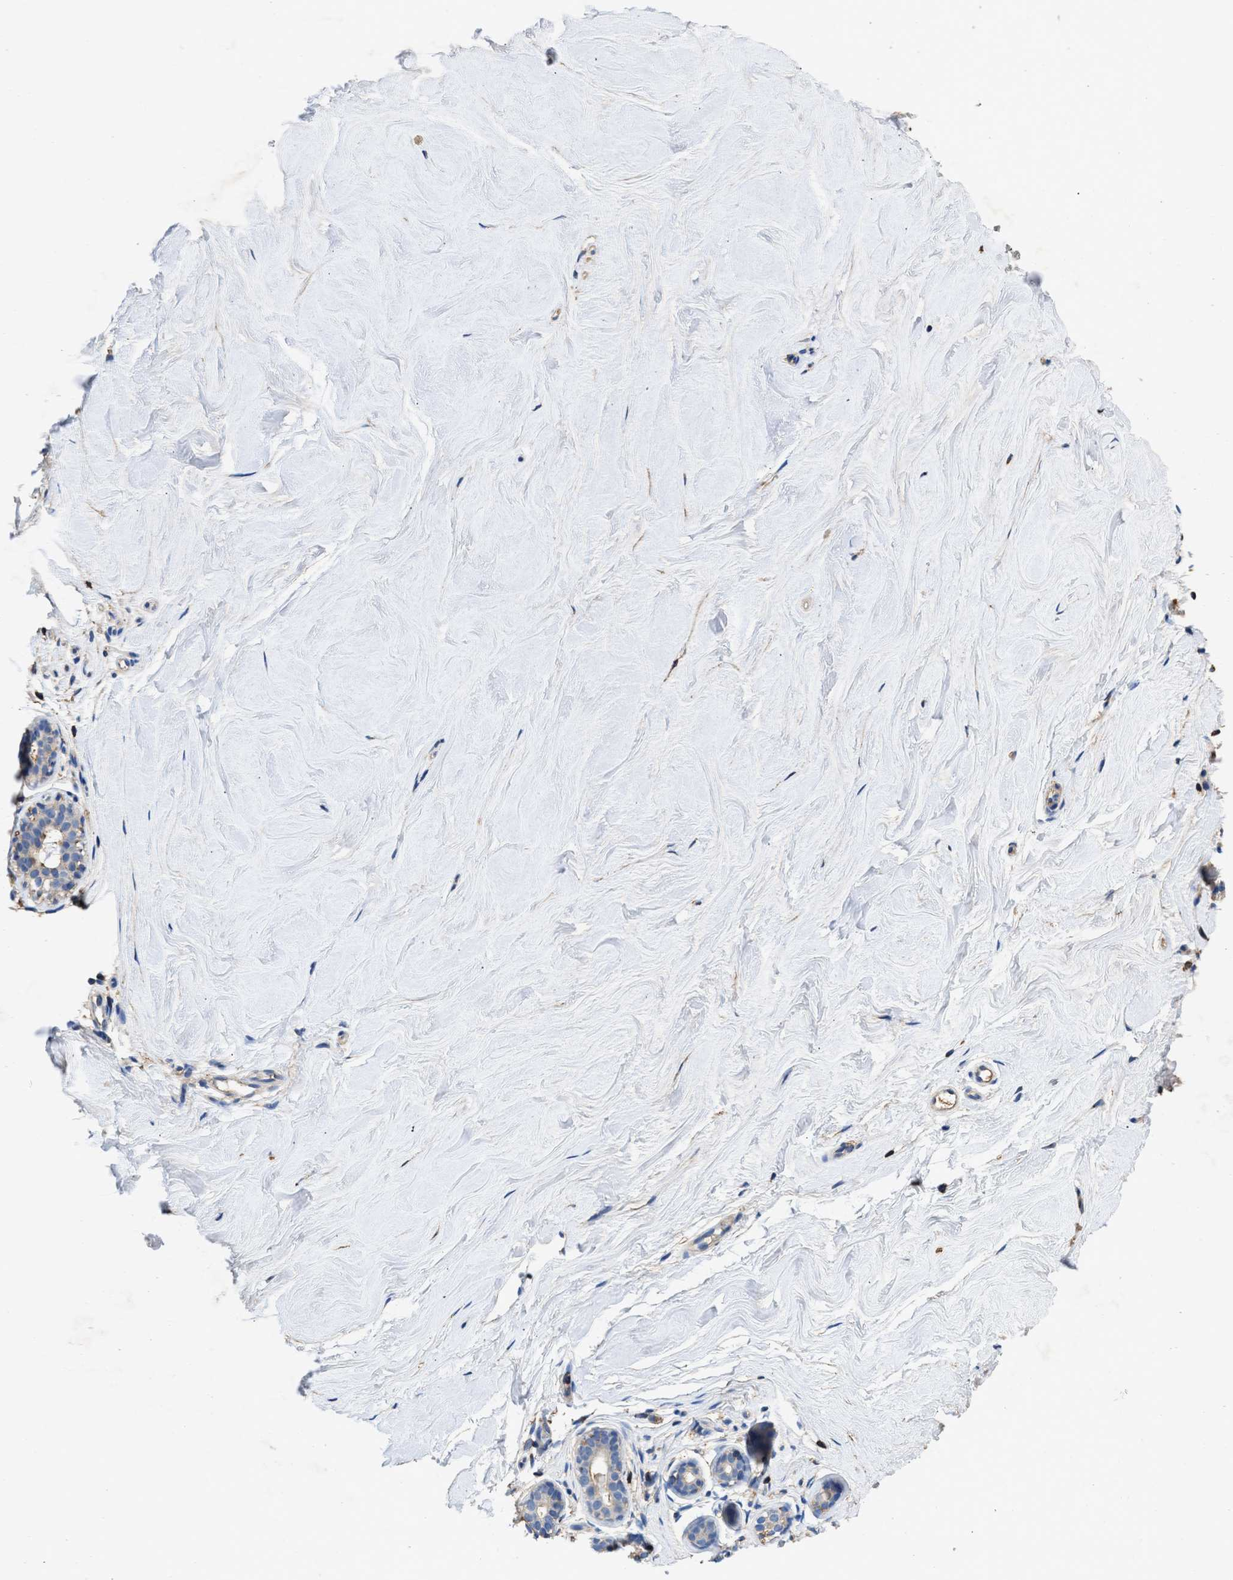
{"staining": {"intensity": "negative", "quantity": "none", "location": "none"}, "tissue": "breast", "cell_type": "Adipocytes", "image_type": "normal", "snomed": [{"axis": "morphology", "description": "Normal tissue, NOS"}, {"axis": "topography", "description": "Breast"}], "caption": "Immunohistochemical staining of unremarkable breast exhibits no significant expression in adipocytes. The staining is performed using DAB (3,3'-diaminobenzidine) brown chromogen with nuclei counter-stained in using hematoxylin.", "gene": "KCNQ4", "patient": {"sex": "female", "age": 22}}